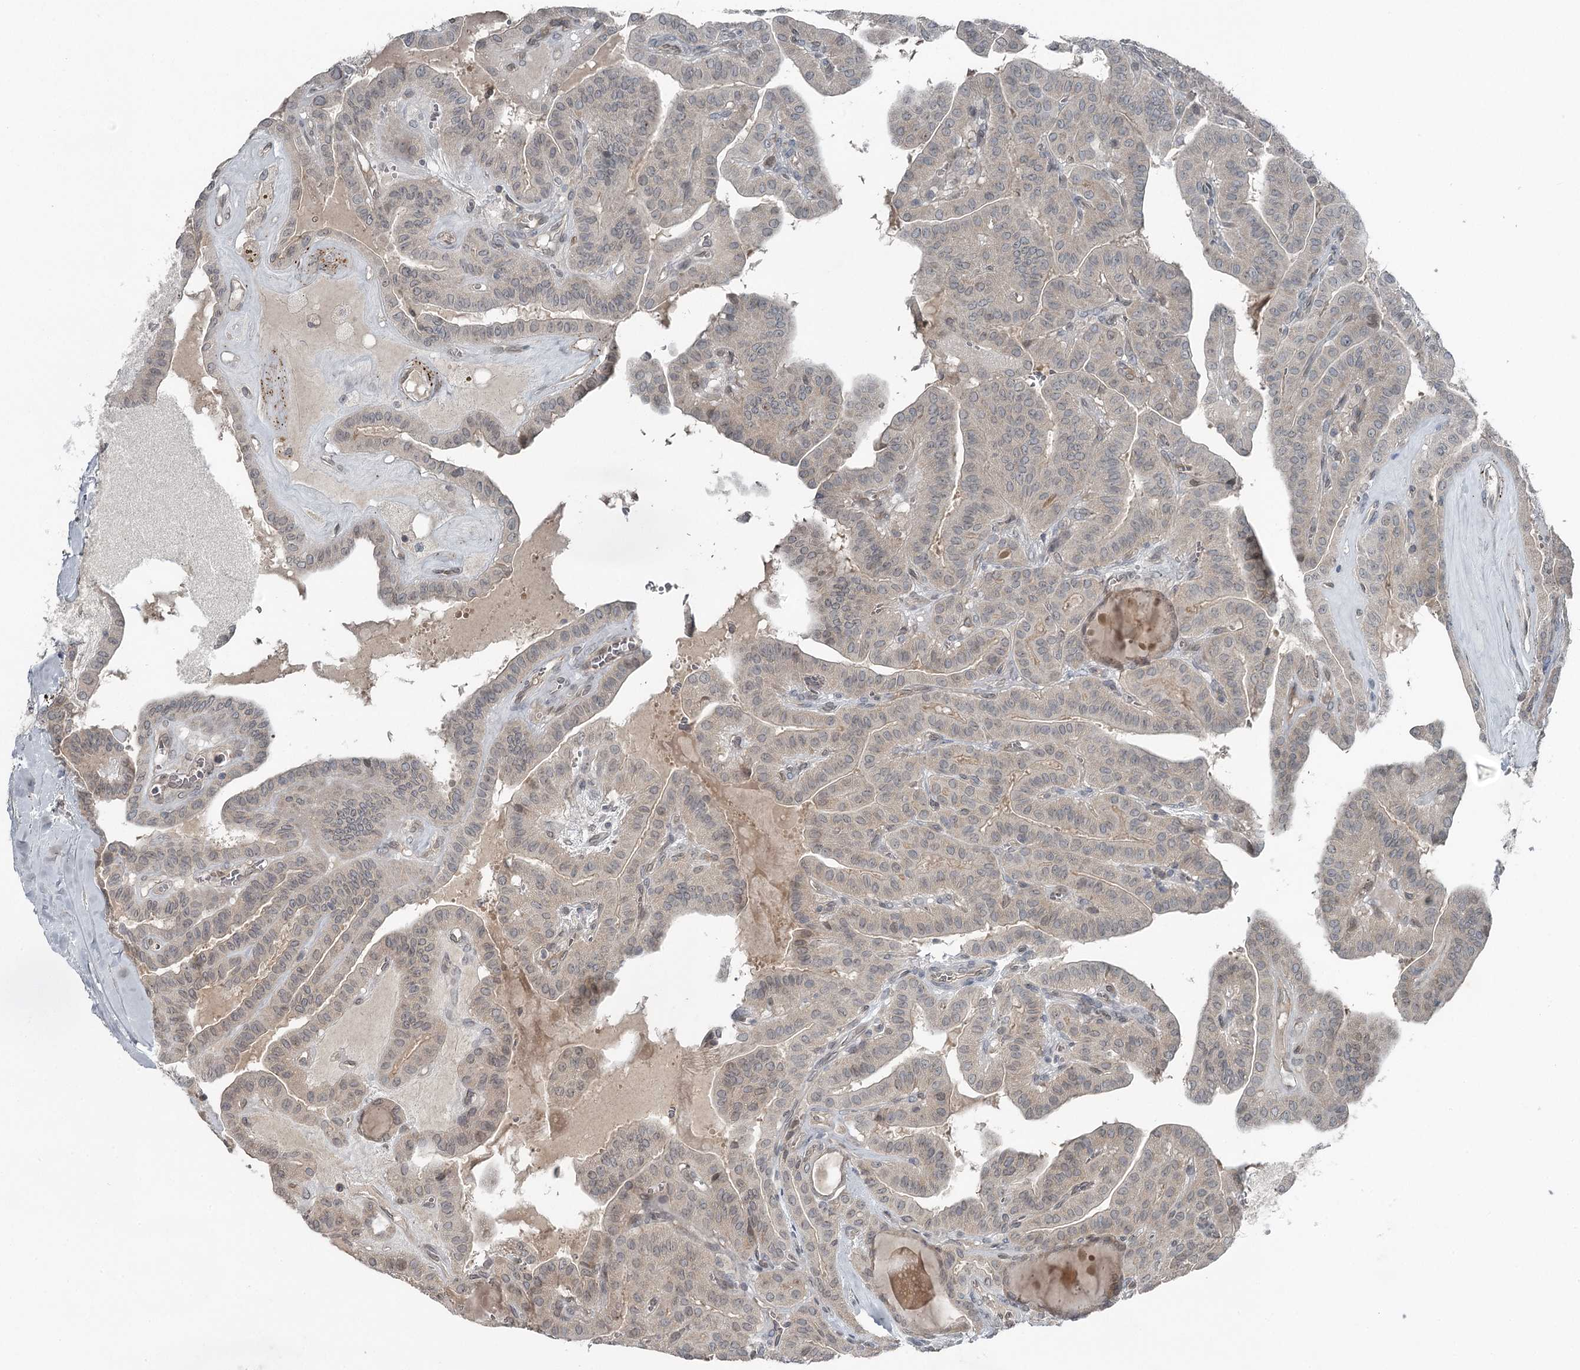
{"staining": {"intensity": "negative", "quantity": "none", "location": "none"}, "tissue": "thyroid cancer", "cell_type": "Tumor cells", "image_type": "cancer", "snomed": [{"axis": "morphology", "description": "Papillary adenocarcinoma, NOS"}, {"axis": "topography", "description": "Thyroid gland"}], "caption": "DAB (3,3'-diaminobenzidine) immunohistochemical staining of thyroid cancer shows no significant staining in tumor cells.", "gene": "SLC39A8", "patient": {"sex": "male", "age": 52}}